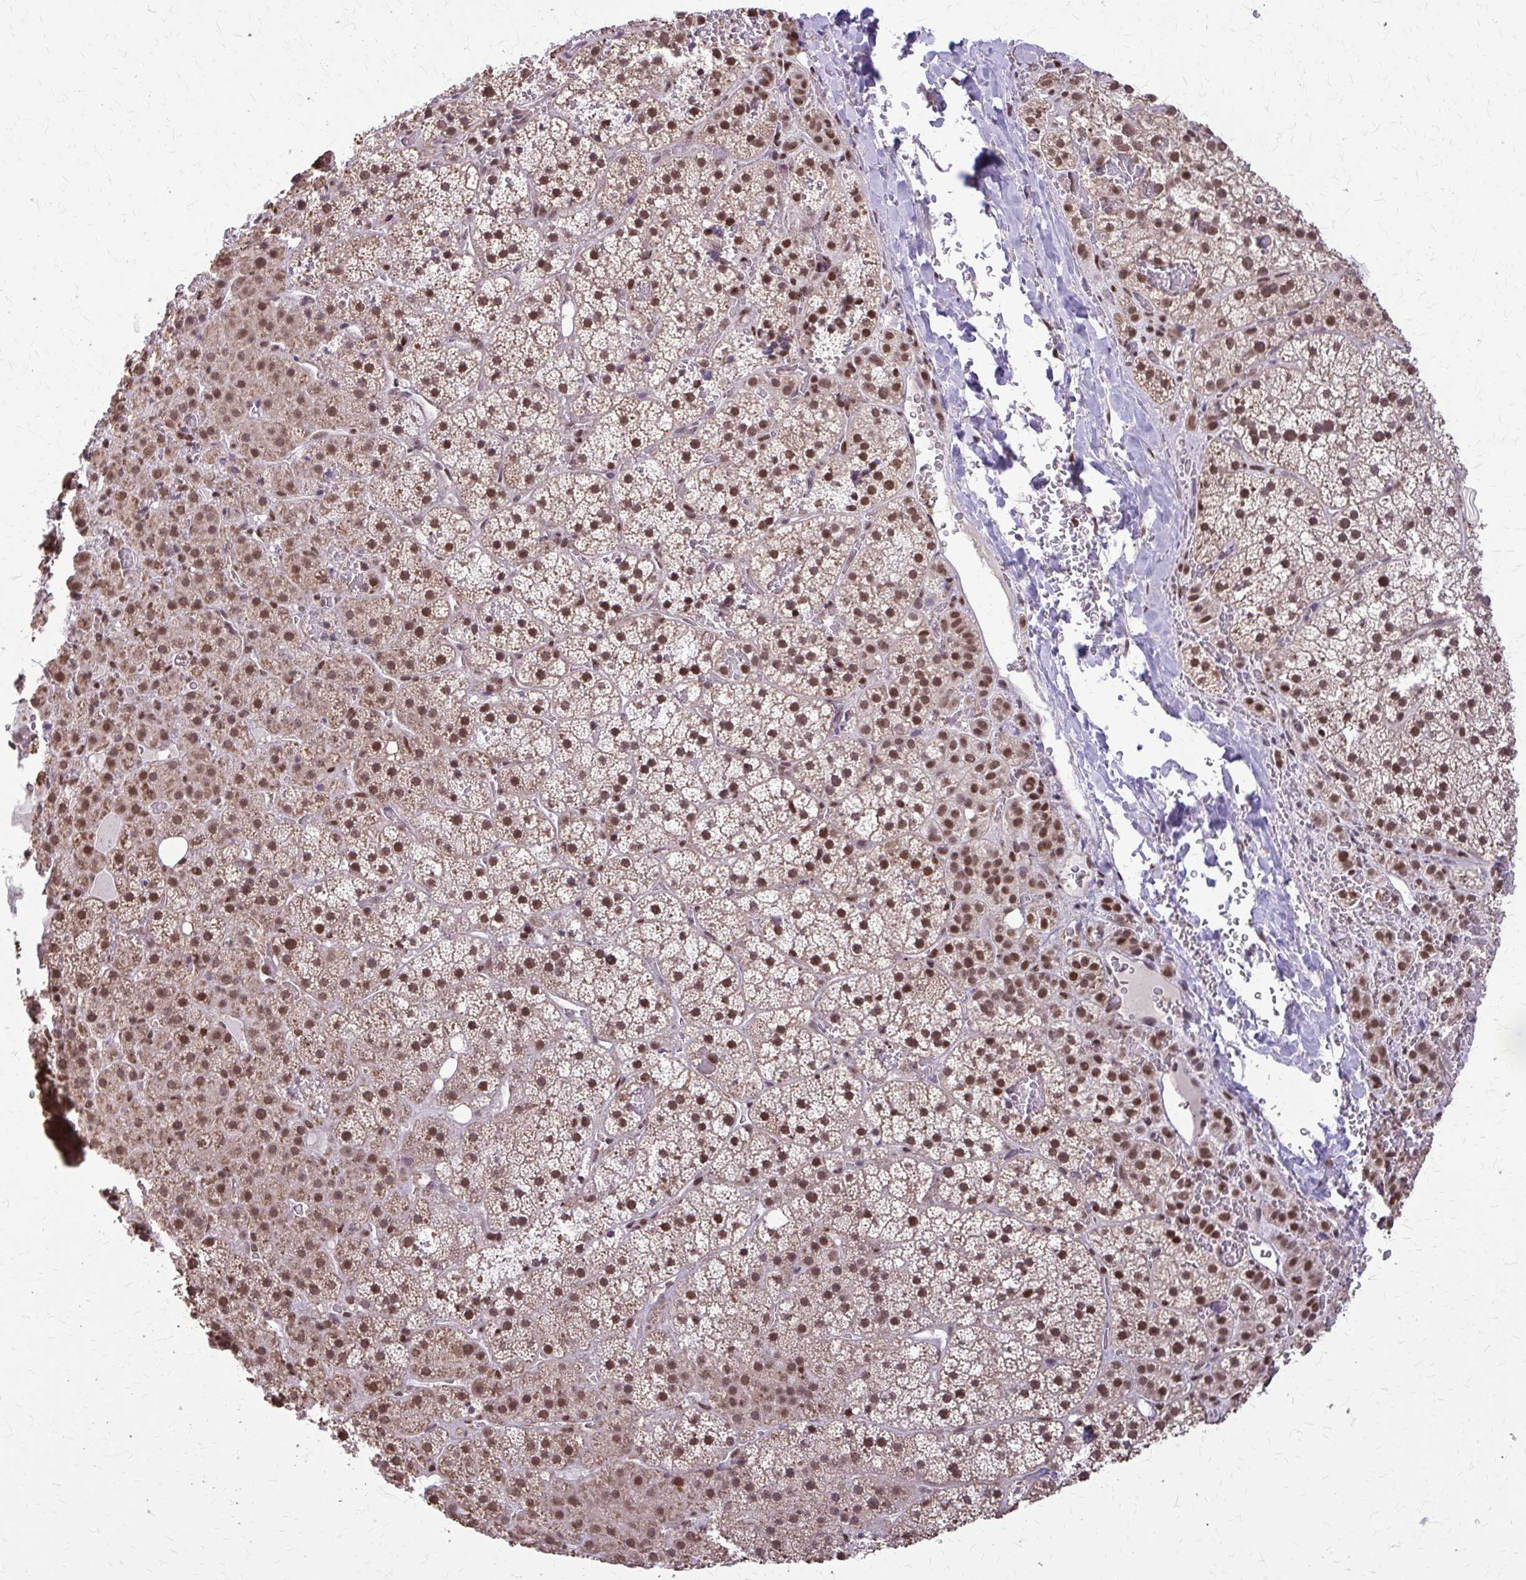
{"staining": {"intensity": "moderate", "quantity": ">75%", "location": "cytoplasmic/membranous,nuclear"}, "tissue": "adrenal gland", "cell_type": "Glandular cells", "image_type": "normal", "snomed": [{"axis": "morphology", "description": "Normal tissue, NOS"}, {"axis": "topography", "description": "Adrenal gland"}], "caption": "IHC (DAB) staining of unremarkable human adrenal gland exhibits moderate cytoplasmic/membranous,nuclear protein expression in about >75% of glandular cells.", "gene": "TTF1", "patient": {"sex": "male", "age": 53}}